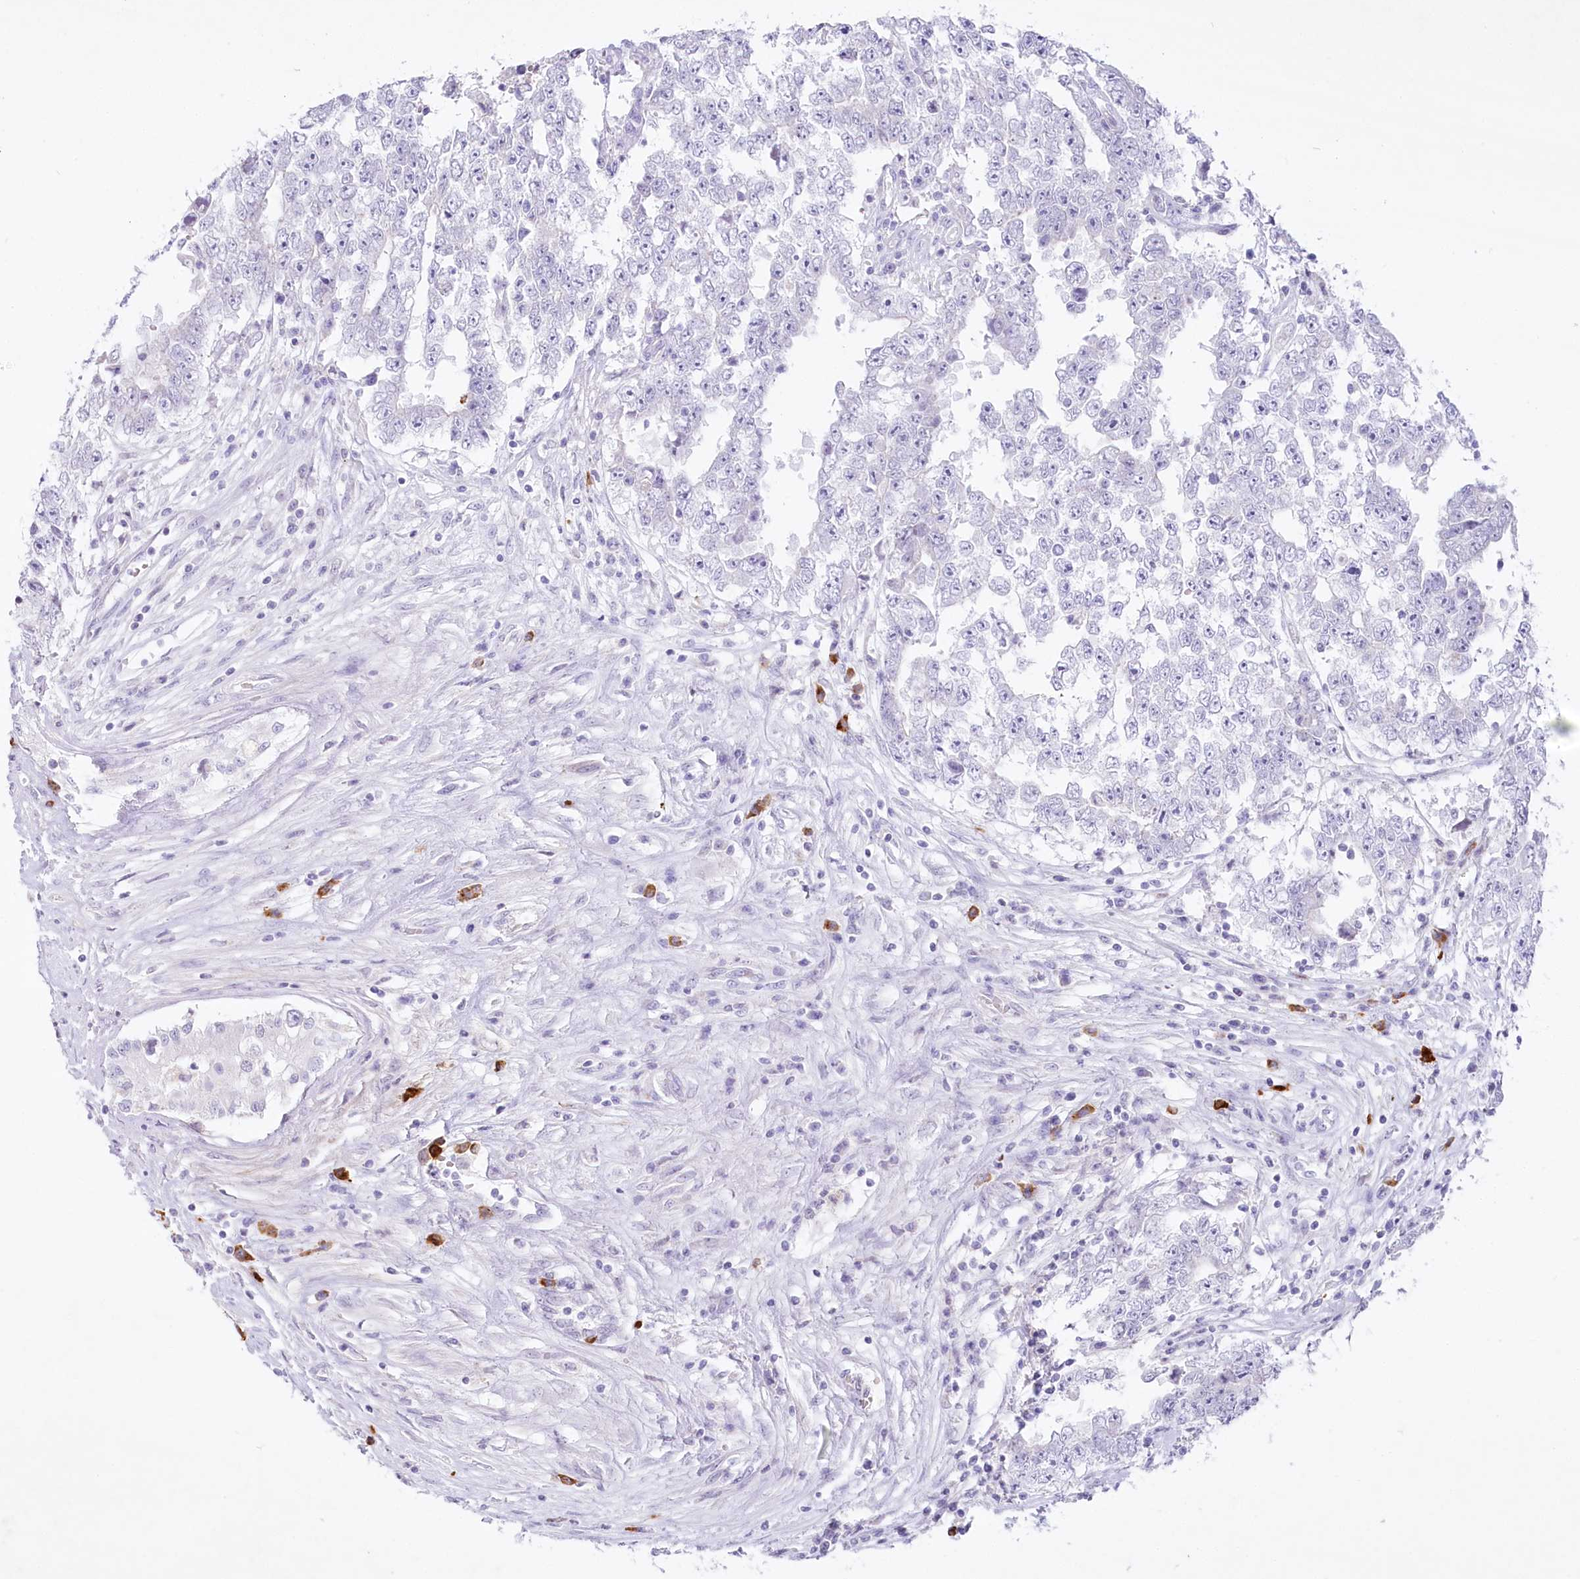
{"staining": {"intensity": "negative", "quantity": "none", "location": "none"}, "tissue": "testis cancer", "cell_type": "Tumor cells", "image_type": "cancer", "snomed": [{"axis": "morphology", "description": "Carcinoma, Embryonal, NOS"}, {"axis": "topography", "description": "Testis"}], "caption": "This is an immunohistochemistry (IHC) image of testis cancer (embryonal carcinoma). There is no expression in tumor cells.", "gene": "MYOZ1", "patient": {"sex": "male", "age": 25}}